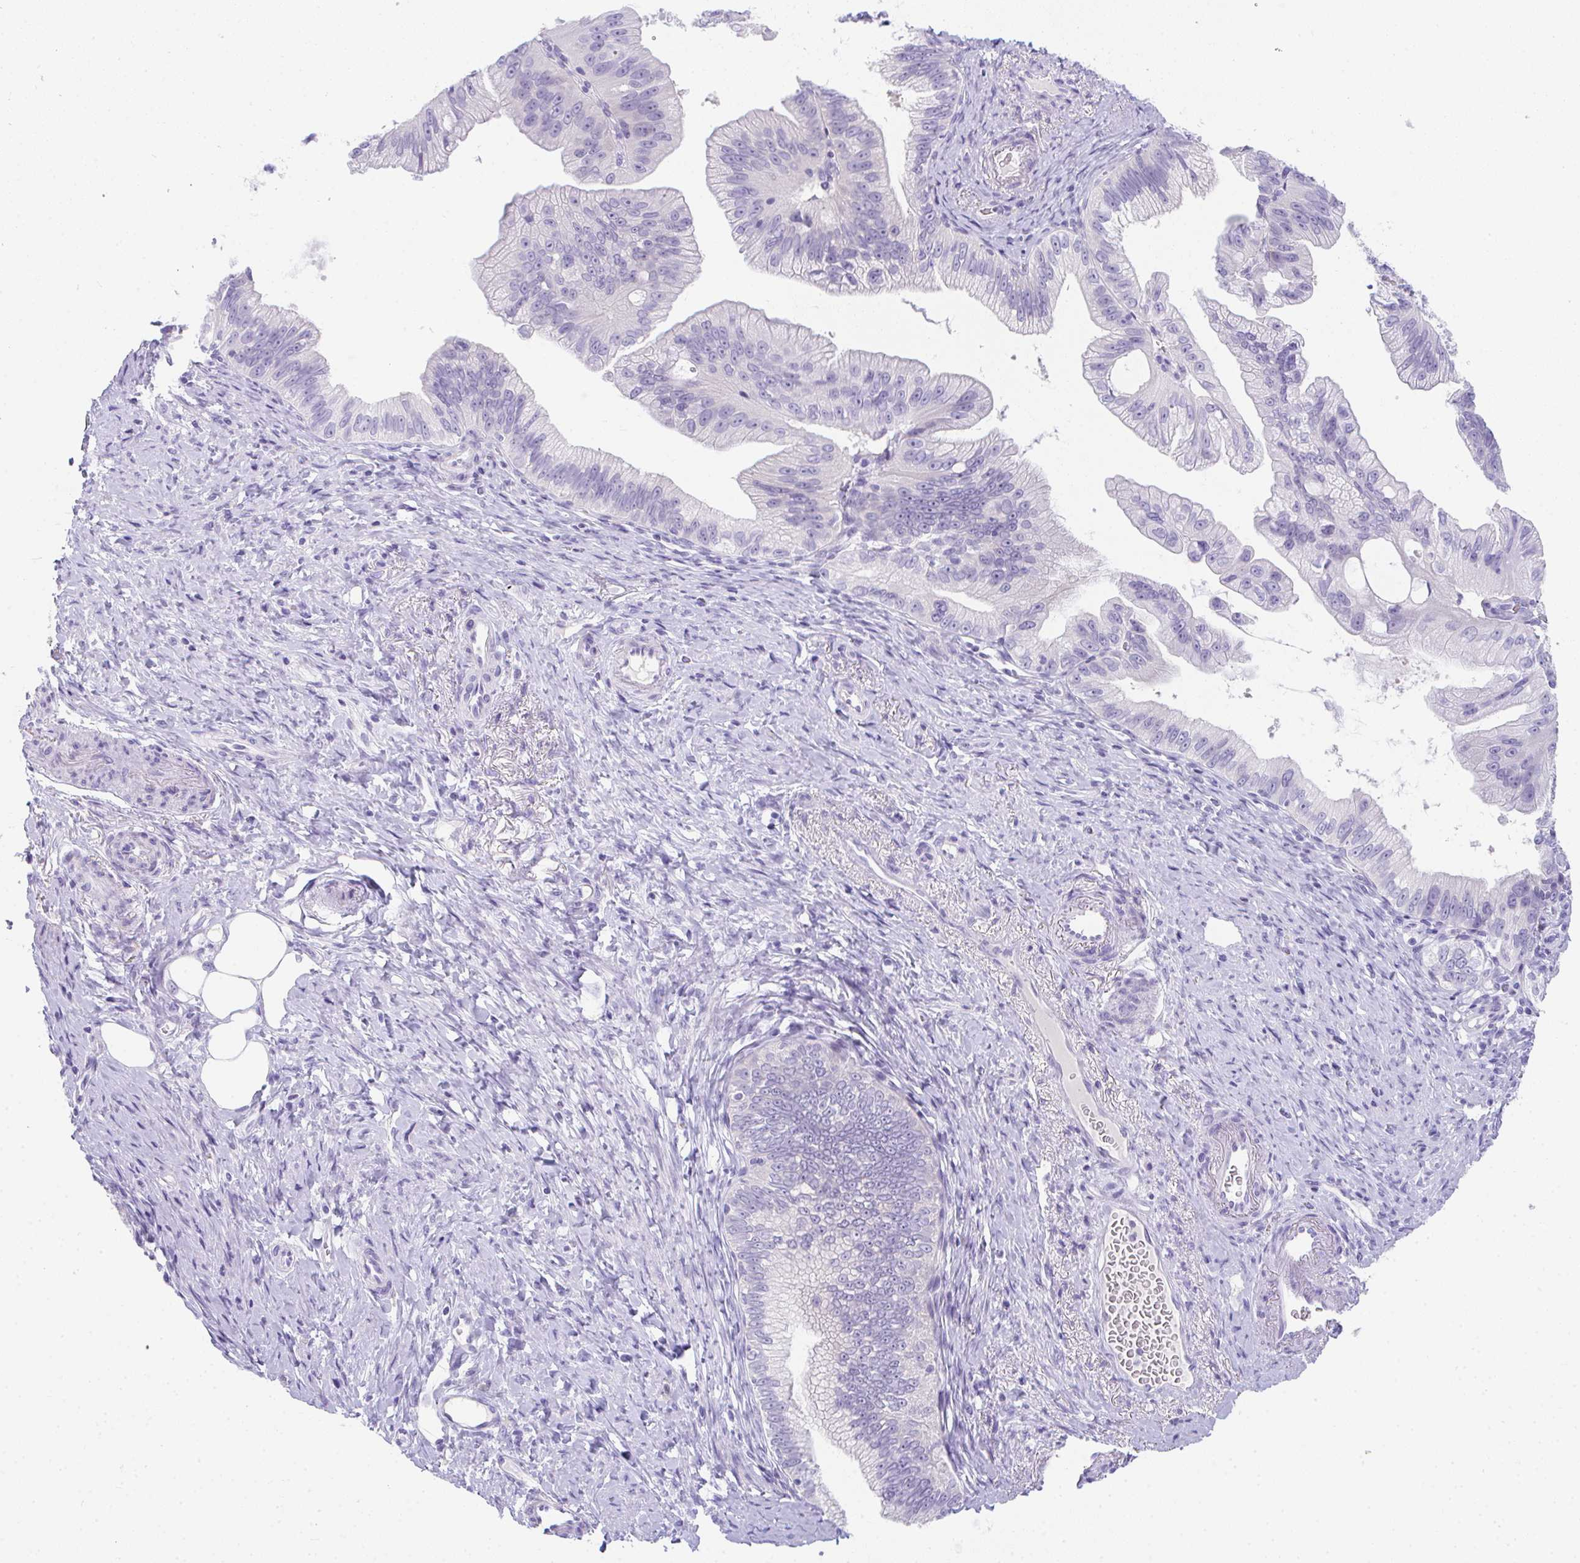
{"staining": {"intensity": "negative", "quantity": "none", "location": "none"}, "tissue": "pancreatic cancer", "cell_type": "Tumor cells", "image_type": "cancer", "snomed": [{"axis": "morphology", "description": "Adenocarcinoma, NOS"}, {"axis": "topography", "description": "Pancreas"}], "caption": "Tumor cells show no significant expression in adenocarcinoma (pancreatic).", "gene": "TTC30B", "patient": {"sex": "male", "age": 70}}